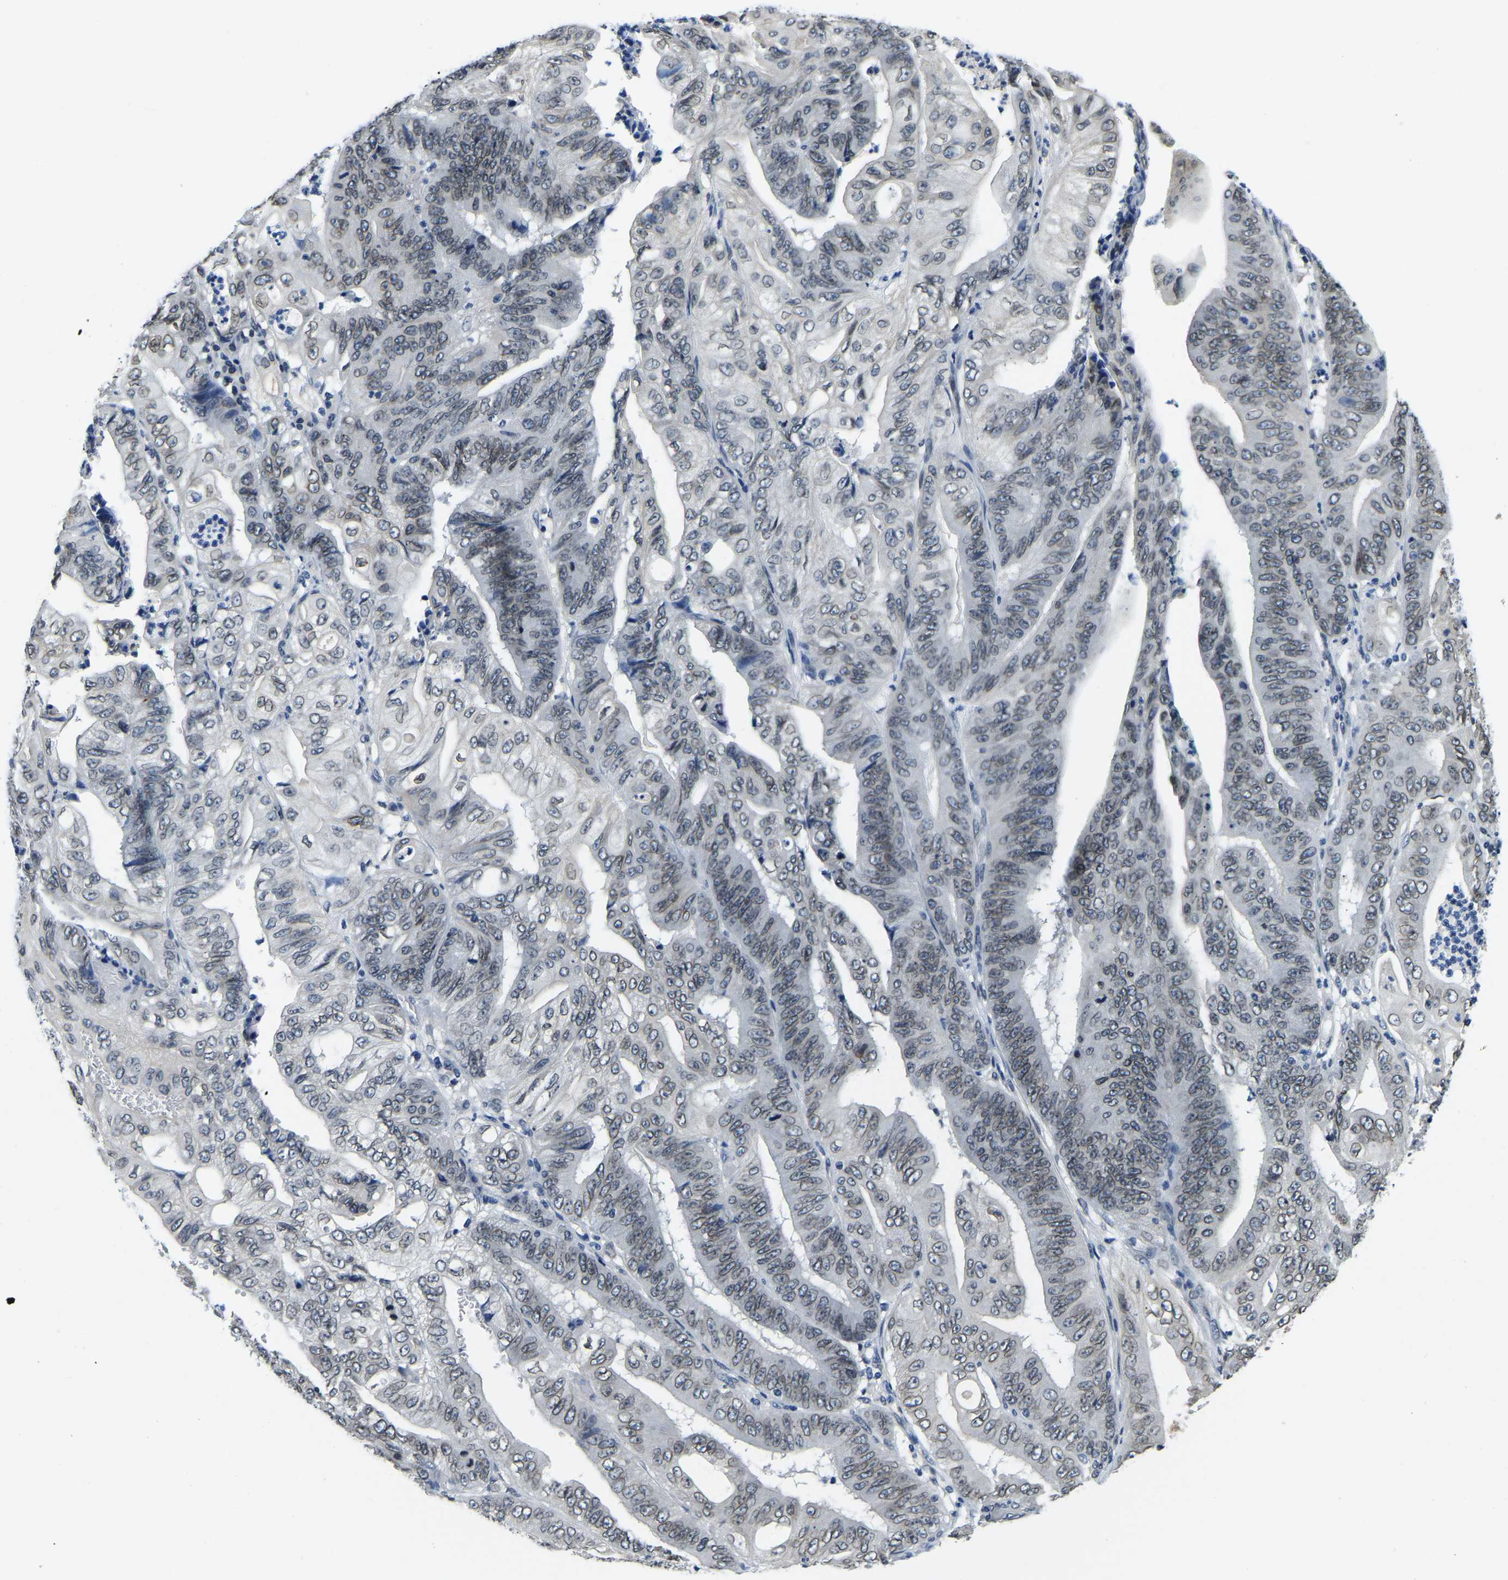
{"staining": {"intensity": "weak", "quantity": ">75%", "location": "cytoplasmic/membranous,nuclear"}, "tissue": "stomach cancer", "cell_type": "Tumor cells", "image_type": "cancer", "snomed": [{"axis": "morphology", "description": "Adenocarcinoma, NOS"}, {"axis": "topography", "description": "Stomach"}], "caption": "Human stomach adenocarcinoma stained with a protein marker displays weak staining in tumor cells.", "gene": "RANBP2", "patient": {"sex": "female", "age": 73}}